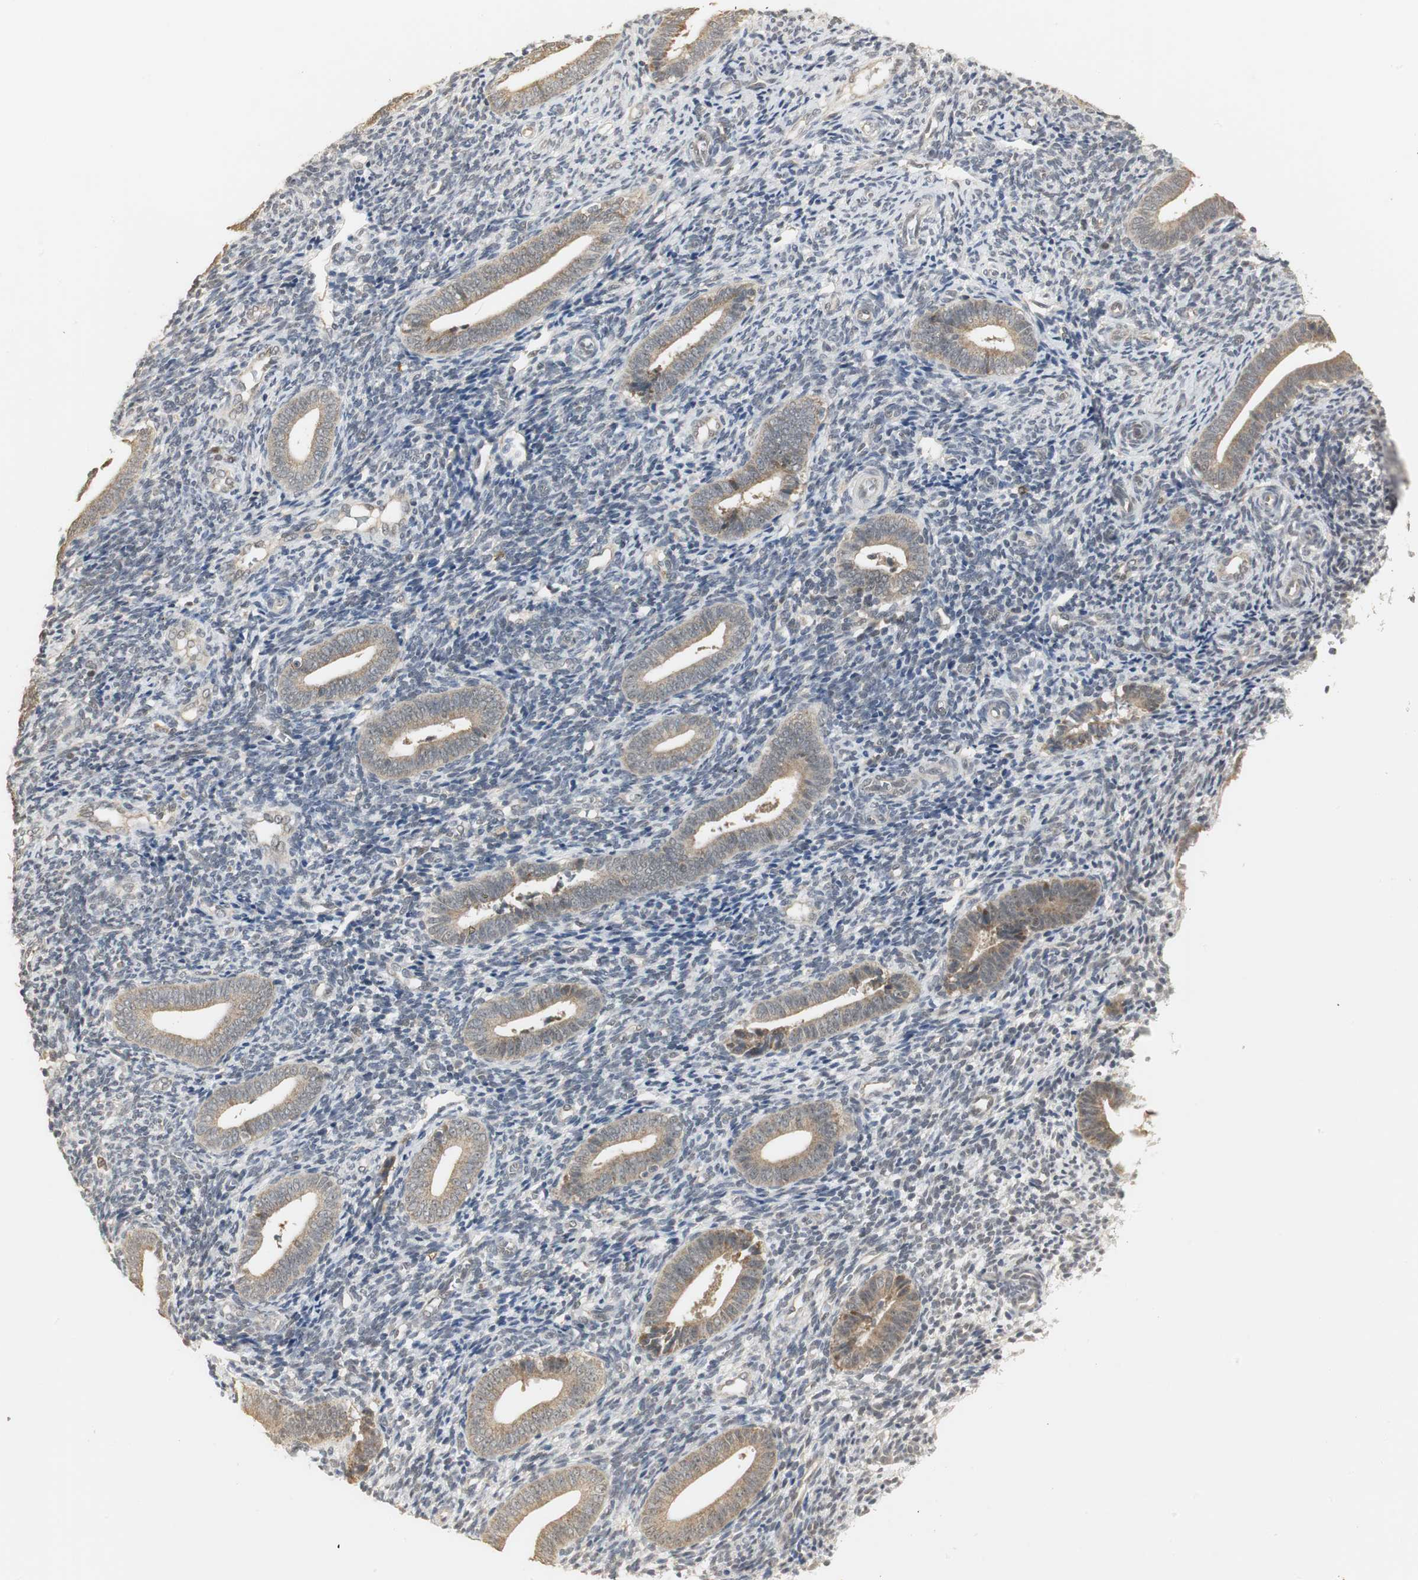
{"staining": {"intensity": "negative", "quantity": "none", "location": "none"}, "tissue": "endometrium", "cell_type": "Cells in endometrial stroma", "image_type": "normal", "snomed": [{"axis": "morphology", "description": "Normal tissue, NOS"}, {"axis": "topography", "description": "Uterus"}, {"axis": "topography", "description": "Endometrium"}], "caption": "Immunohistochemistry (IHC) of unremarkable endometrium shows no staining in cells in endometrial stroma.", "gene": "ELOA", "patient": {"sex": "female", "age": 33}}